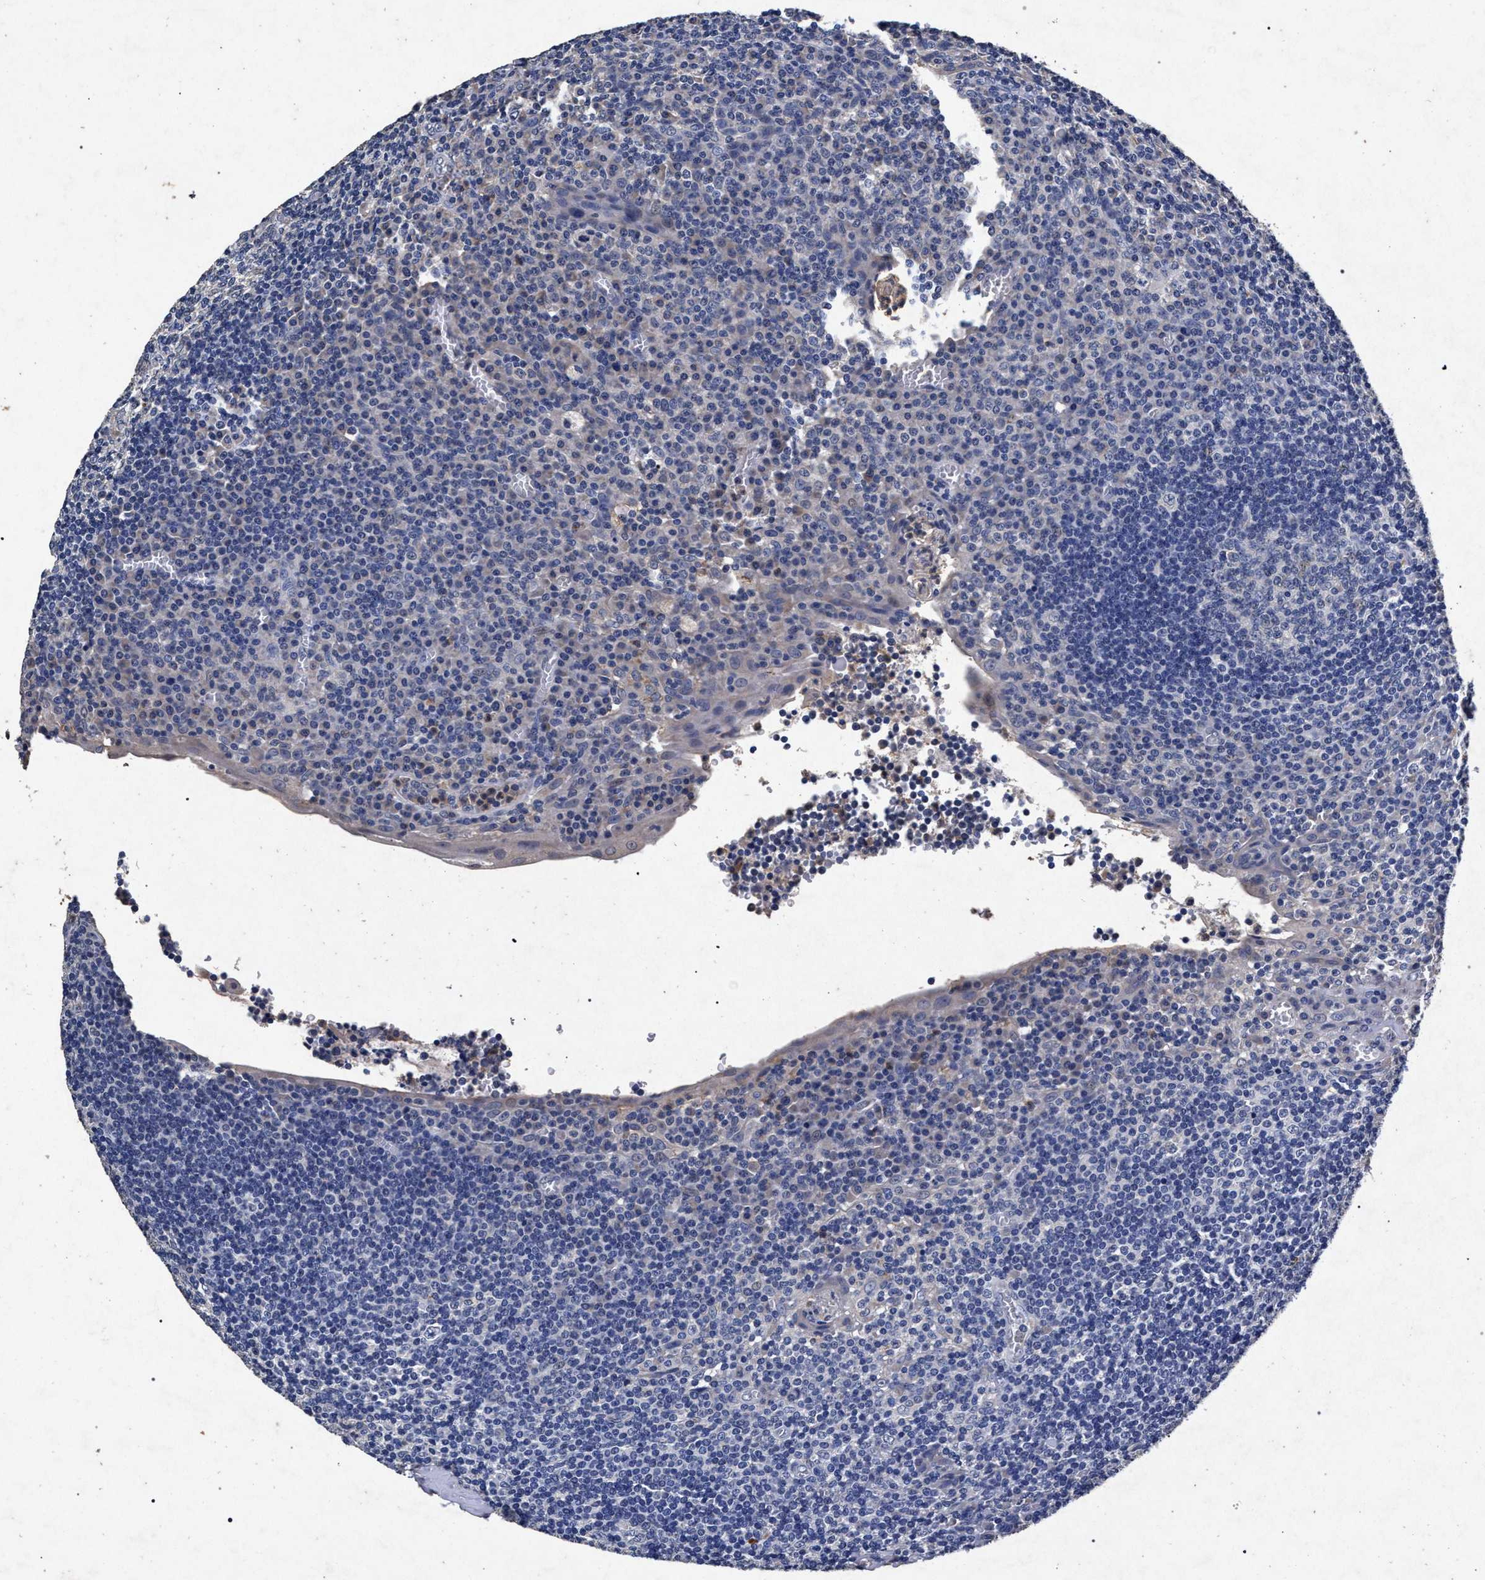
{"staining": {"intensity": "negative", "quantity": "none", "location": "none"}, "tissue": "tonsil", "cell_type": "Germinal center cells", "image_type": "normal", "snomed": [{"axis": "morphology", "description": "Normal tissue, NOS"}, {"axis": "topography", "description": "Tonsil"}], "caption": "This is an IHC photomicrograph of benign human tonsil. There is no positivity in germinal center cells.", "gene": "ATP1A2", "patient": {"sex": "male", "age": 37}}